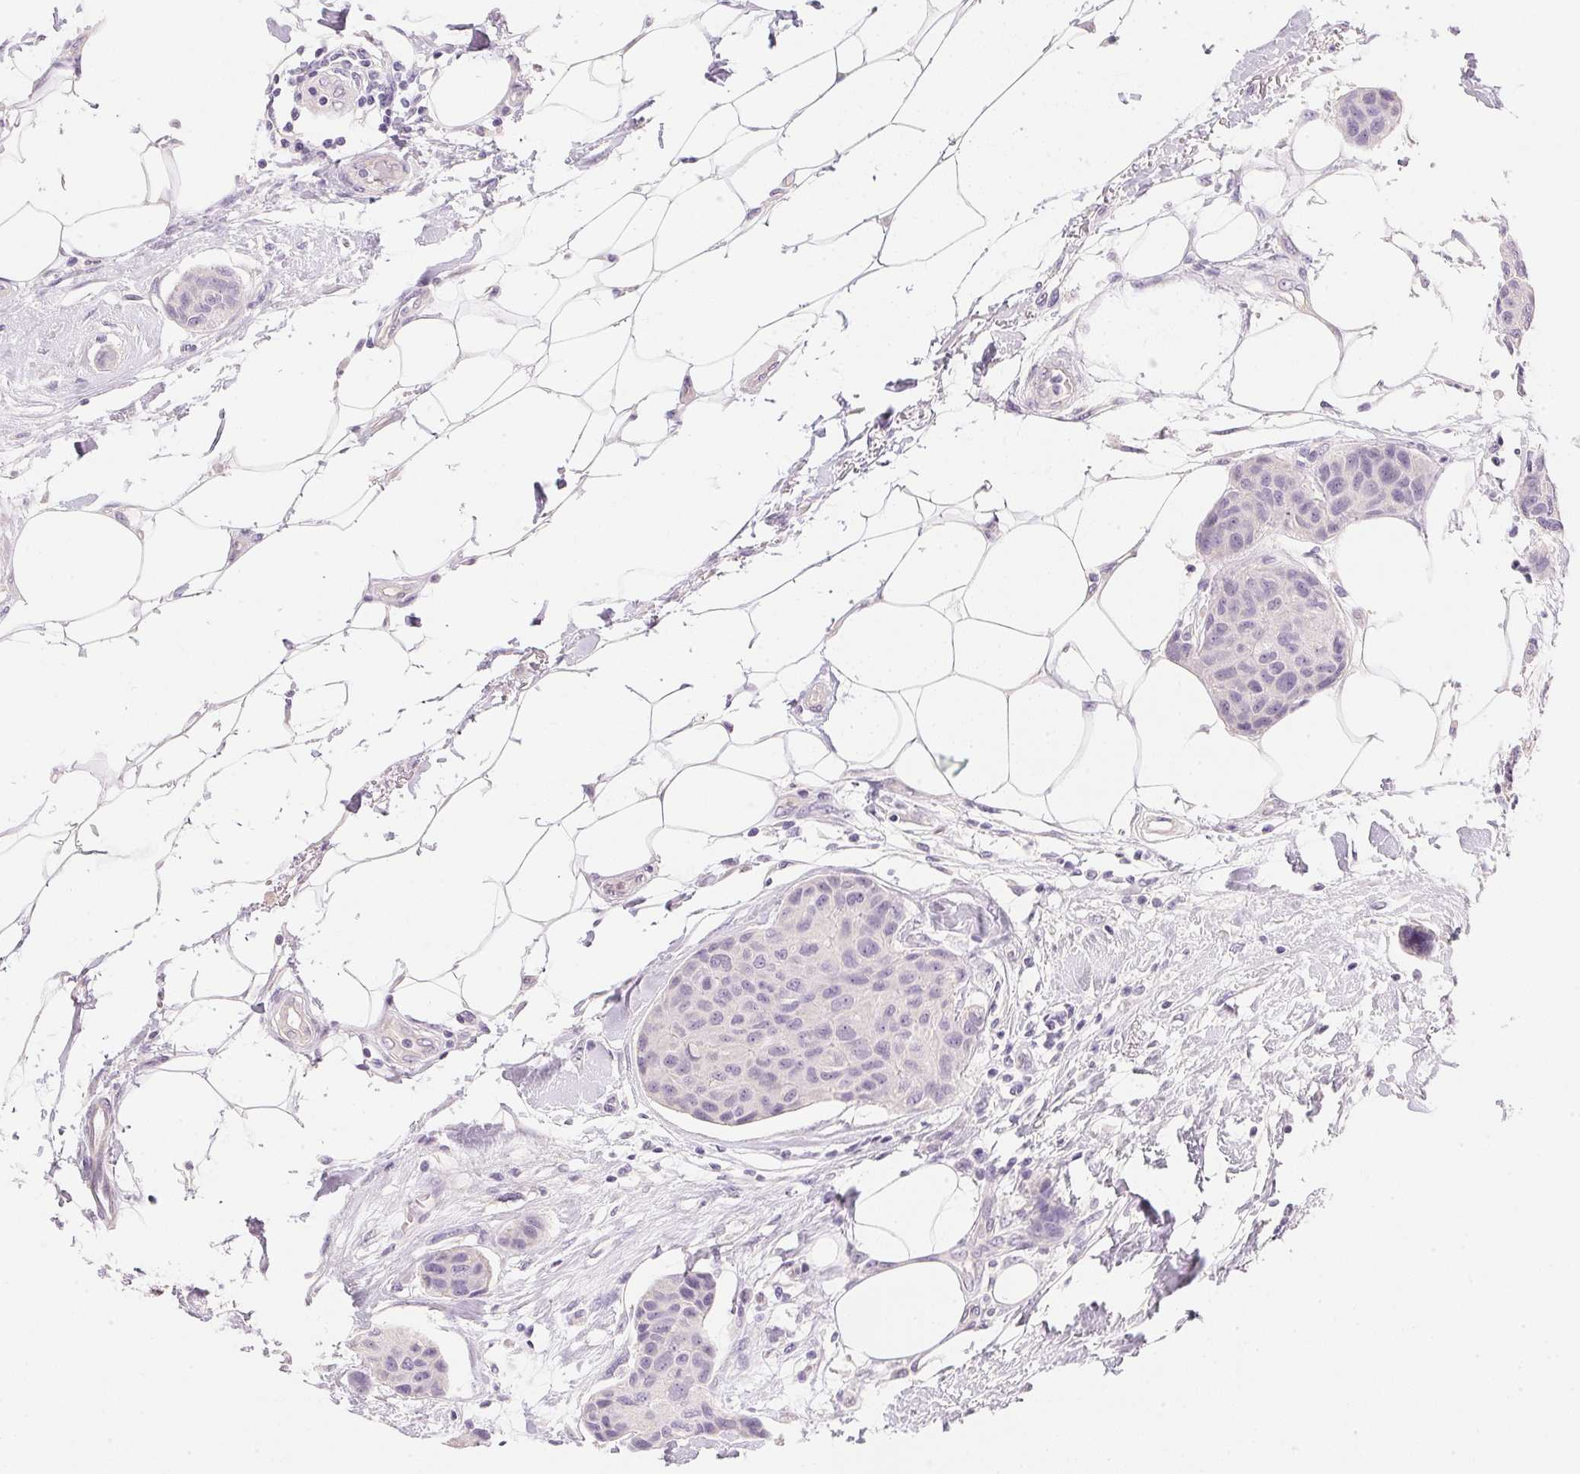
{"staining": {"intensity": "negative", "quantity": "none", "location": "none"}, "tissue": "breast cancer", "cell_type": "Tumor cells", "image_type": "cancer", "snomed": [{"axis": "morphology", "description": "Duct carcinoma"}, {"axis": "topography", "description": "Breast"}, {"axis": "topography", "description": "Lymph node"}], "caption": "Image shows no protein positivity in tumor cells of invasive ductal carcinoma (breast) tissue.", "gene": "ACP3", "patient": {"sex": "female", "age": 80}}